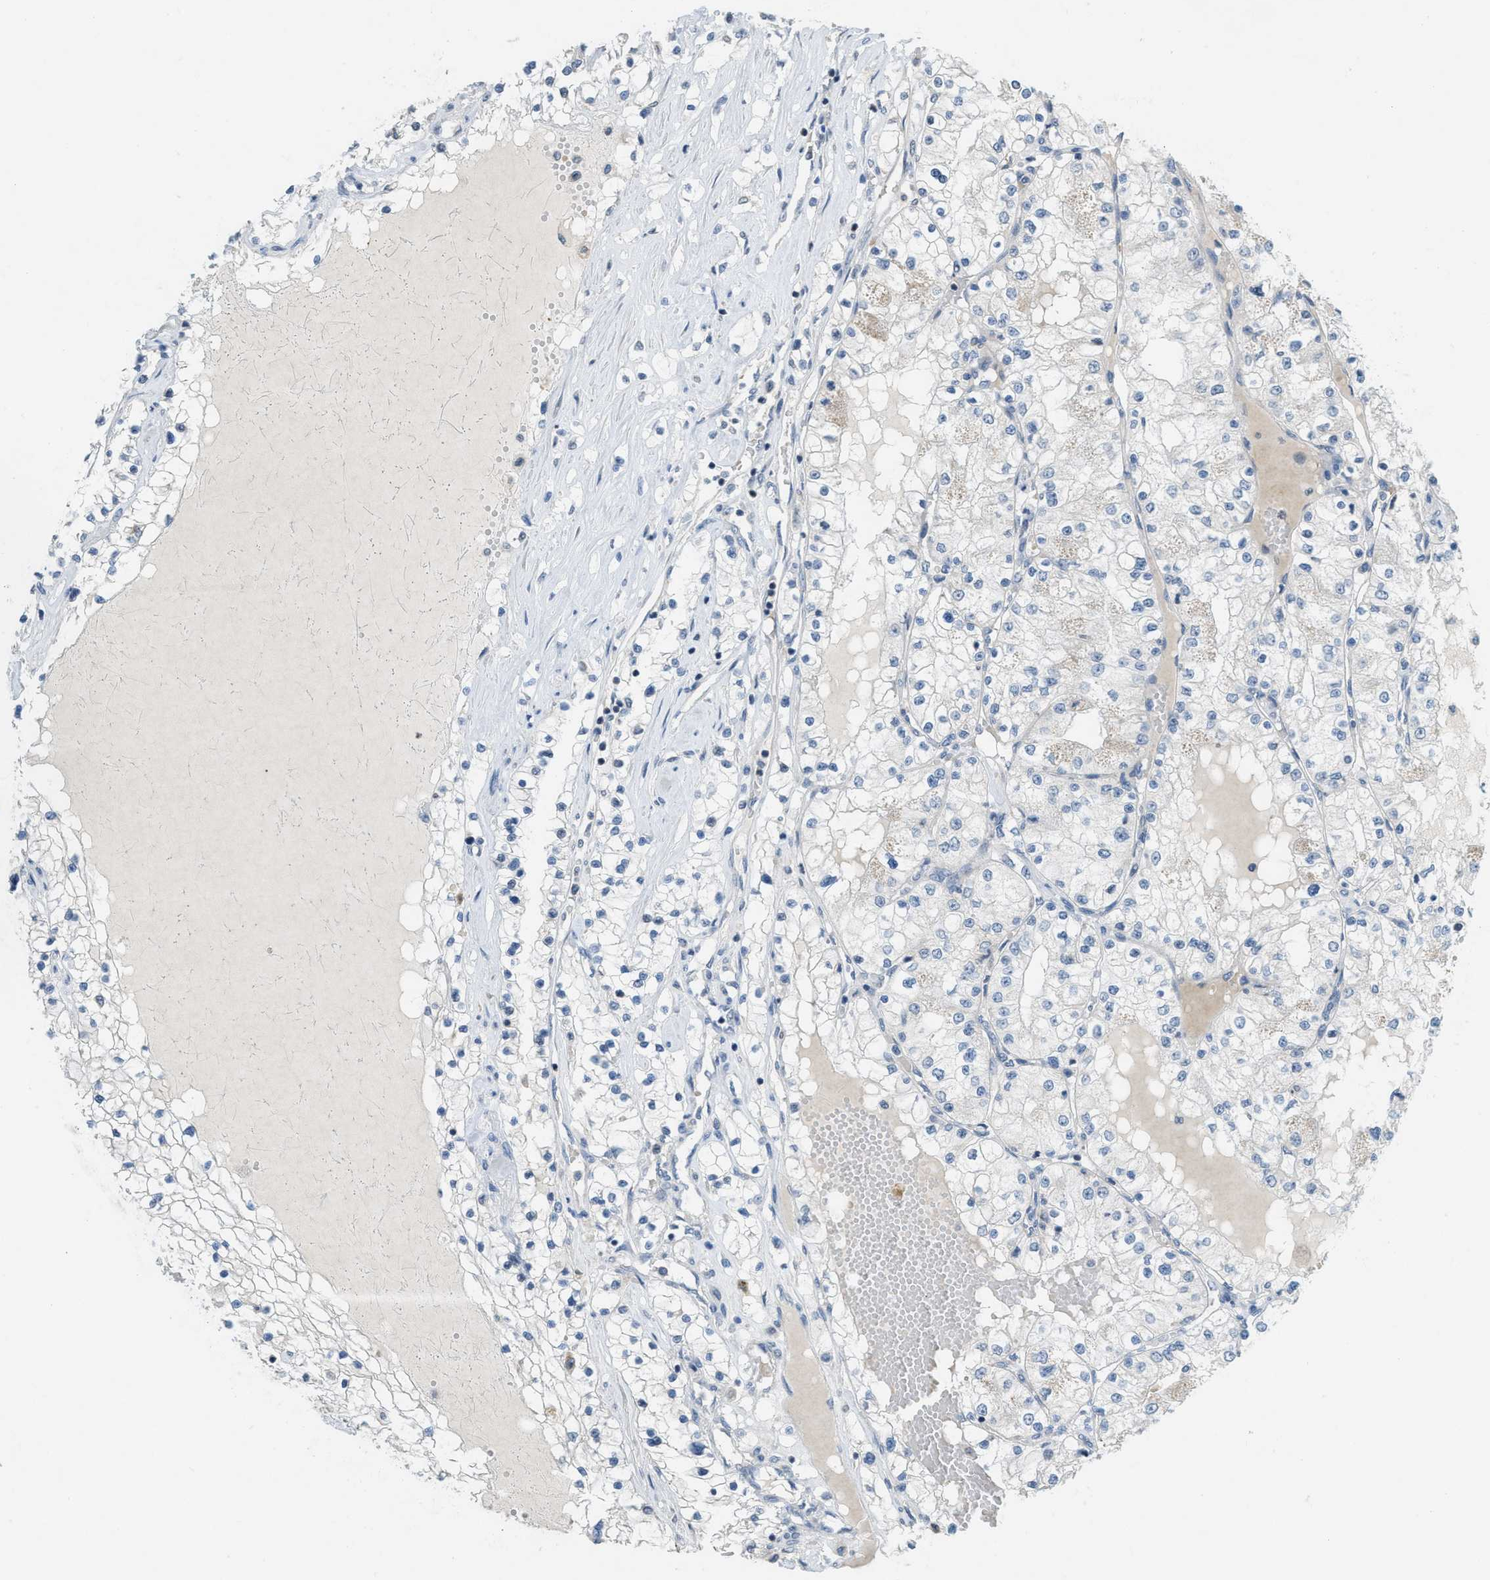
{"staining": {"intensity": "negative", "quantity": "none", "location": "none"}, "tissue": "renal cancer", "cell_type": "Tumor cells", "image_type": "cancer", "snomed": [{"axis": "morphology", "description": "Adenocarcinoma, NOS"}, {"axis": "topography", "description": "Kidney"}], "caption": "This is a photomicrograph of IHC staining of renal cancer, which shows no staining in tumor cells.", "gene": "TXNDC2", "patient": {"sex": "male", "age": 68}}